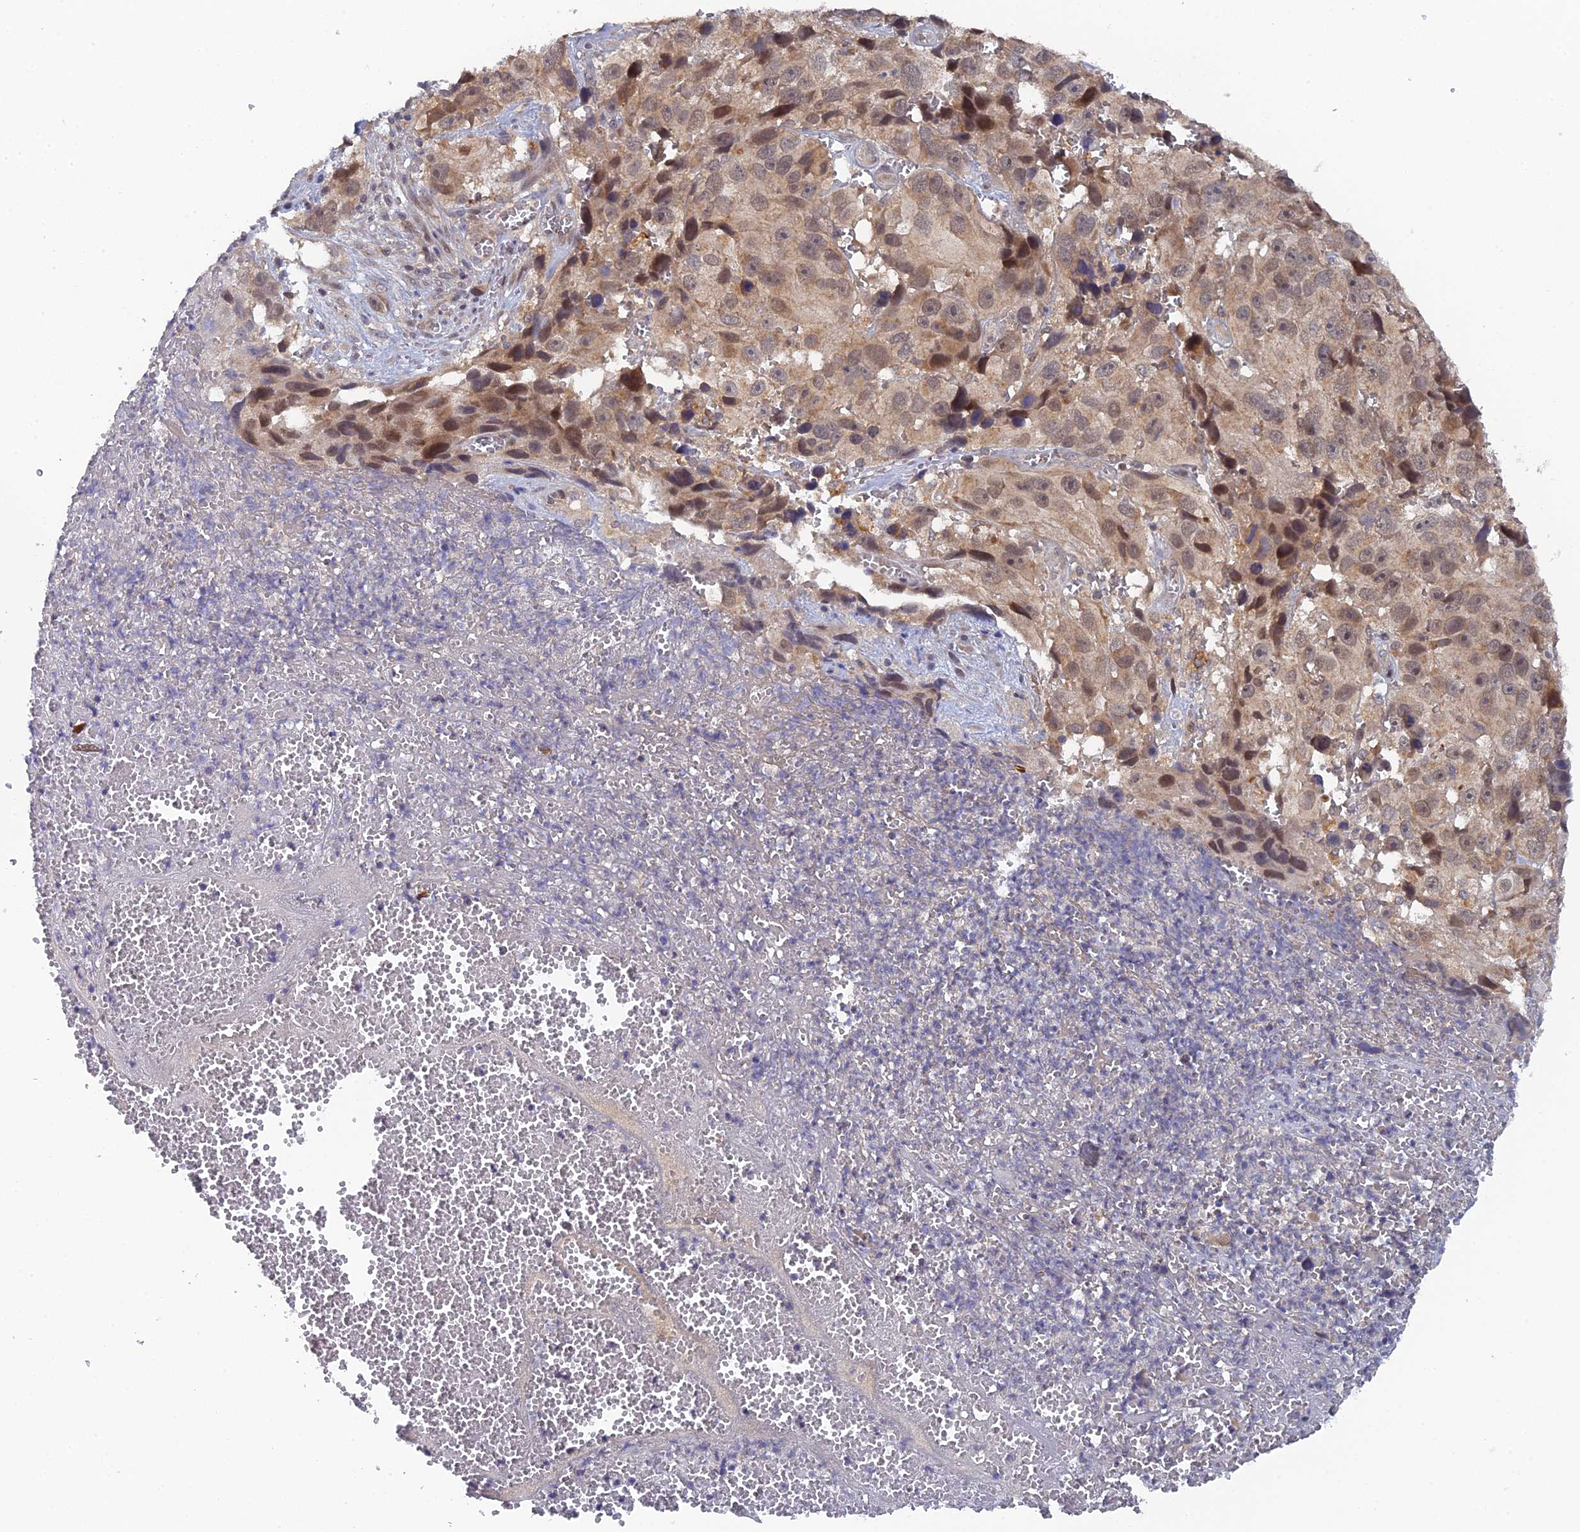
{"staining": {"intensity": "moderate", "quantity": ">75%", "location": "cytoplasmic/membranous,nuclear"}, "tissue": "melanoma", "cell_type": "Tumor cells", "image_type": "cancer", "snomed": [{"axis": "morphology", "description": "Malignant melanoma, NOS"}, {"axis": "topography", "description": "Skin"}], "caption": "This histopathology image exhibits immunohistochemistry (IHC) staining of malignant melanoma, with medium moderate cytoplasmic/membranous and nuclear expression in about >75% of tumor cells.", "gene": "MIGA2", "patient": {"sex": "male", "age": 84}}